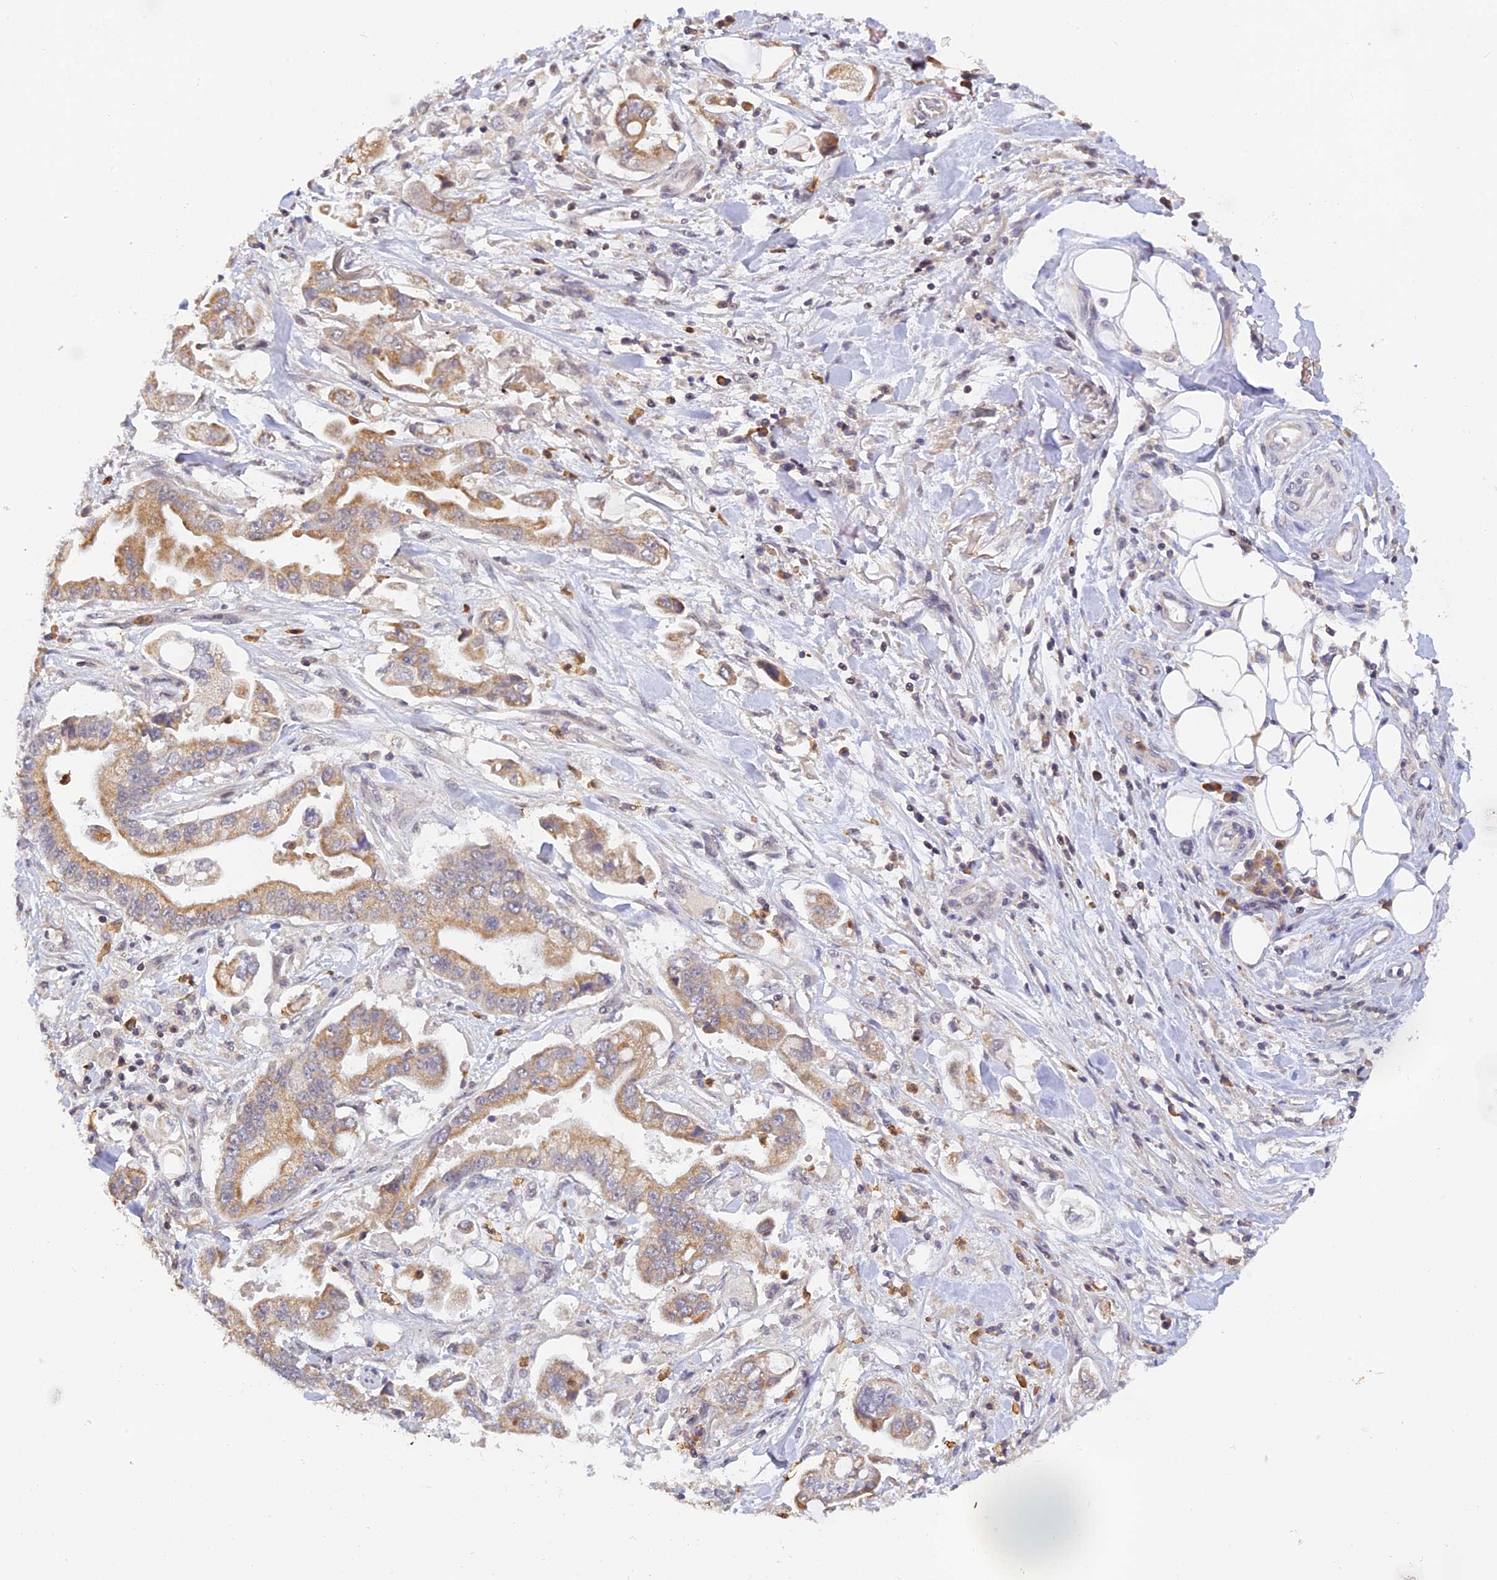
{"staining": {"intensity": "moderate", "quantity": ">75%", "location": "cytoplasmic/membranous"}, "tissue": "stomach cancer", "cell_type": "Tumor cells", "image_type": "cancer", "snomed": [{"axis": "morphology", "description": "Adenocarcinoma, NOS"}, {"axis": "topography", "description": "Stomach"}], "caption": "There is medium levels of moderate cytoplasmic/membranous staining in tumor cells of stomach cancer, as demonstrated by immunohistochemical staining (brown color).", "gene": "PEX16", "patient": {"sex": "male", "age": 62}}